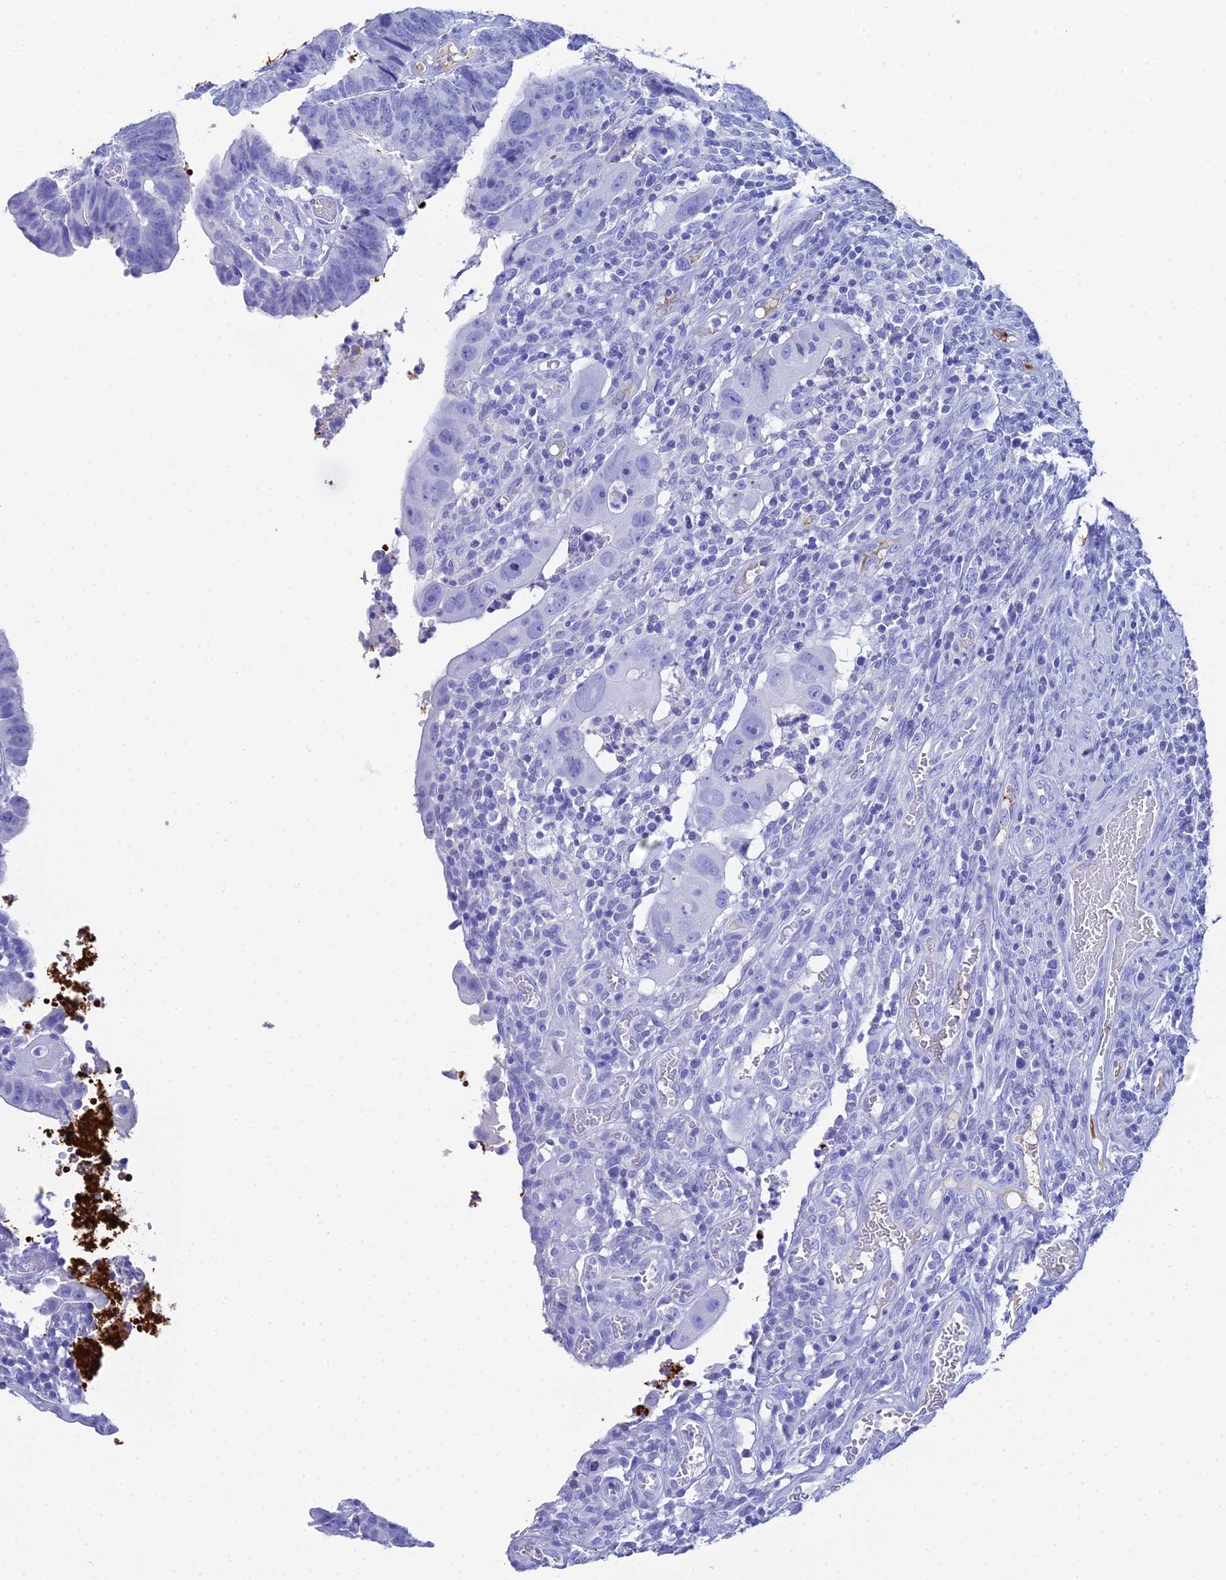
{"staining": {"intensity": "negative", "quantity": "none", "location": "none"}, "tissue": "colorectal cancer", "cell_type": "Tumor cells", "image_type": "cancer", "snomed": [{"axis": "morphology", "description": "Normal tissue, NOS"}, {"axis": "morphology", "description": "Adenocarcinoma, NOS"}, {"axis": "topography", "description": "Rectum"}], "caption": "IHC of human colorectal cancer (adenocarcinoma) displays no positivity in tumor cells. (IHC, brightfield microscopy, high magnification).", "gene": "CELA3A", "patient": {"sex": "female", "age": 65}}